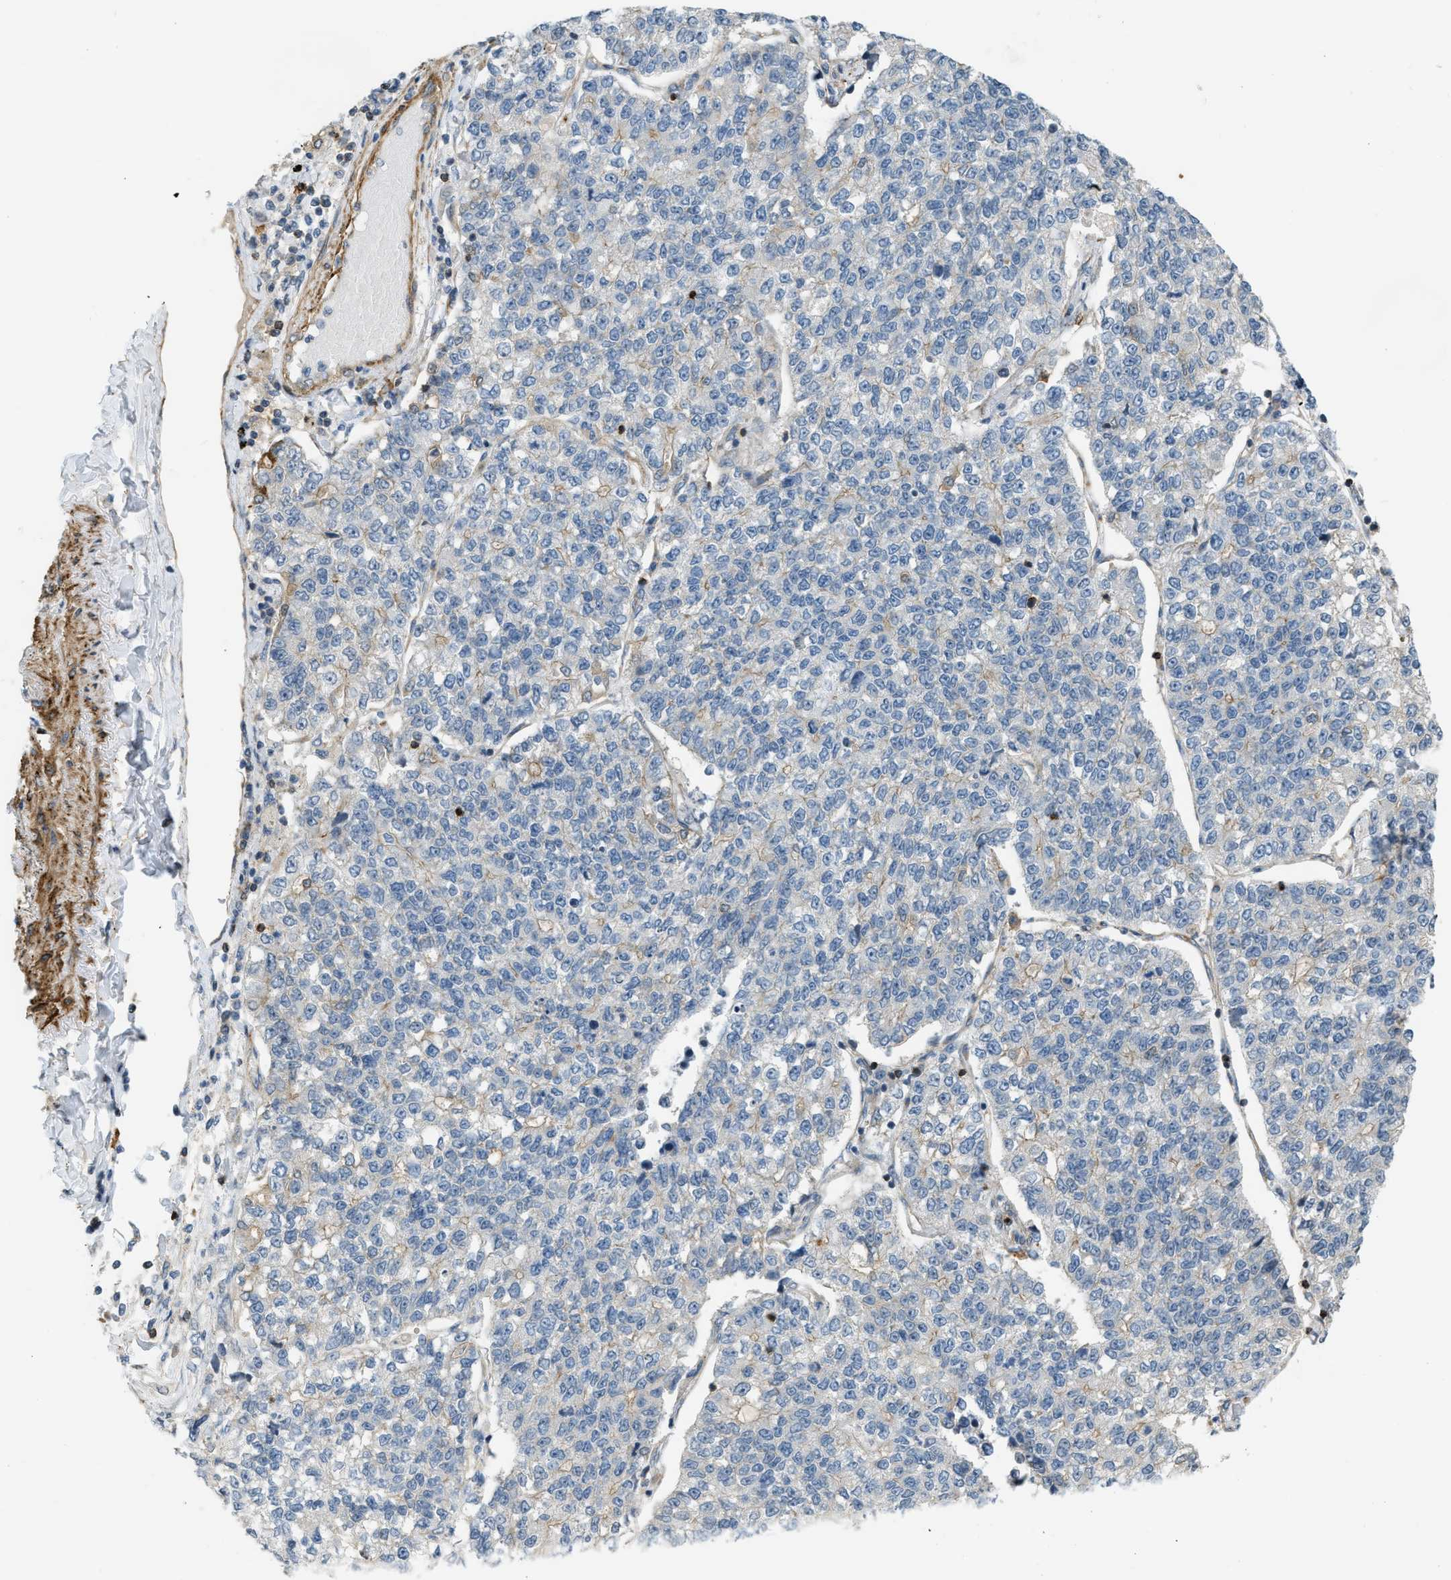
{"staining": {"intensity": "negative", "quantity": "none", "location": "none"}, "tissue": "lung cancer", "cell_type": "Tumor cells", "image_type": "cancer", "snomed": [{"axis": "morphology", "description": "Adenocarcinoma, NOS"}, {"axis": "topography", "description": "Lung"}], "caption": "Adenocarcinoma (lung) was stained to show a protein in brown. There is no significant staining in tumor cells.", "gene": "KIAA1671", "patient": {"sex": "male", "age": 49}}